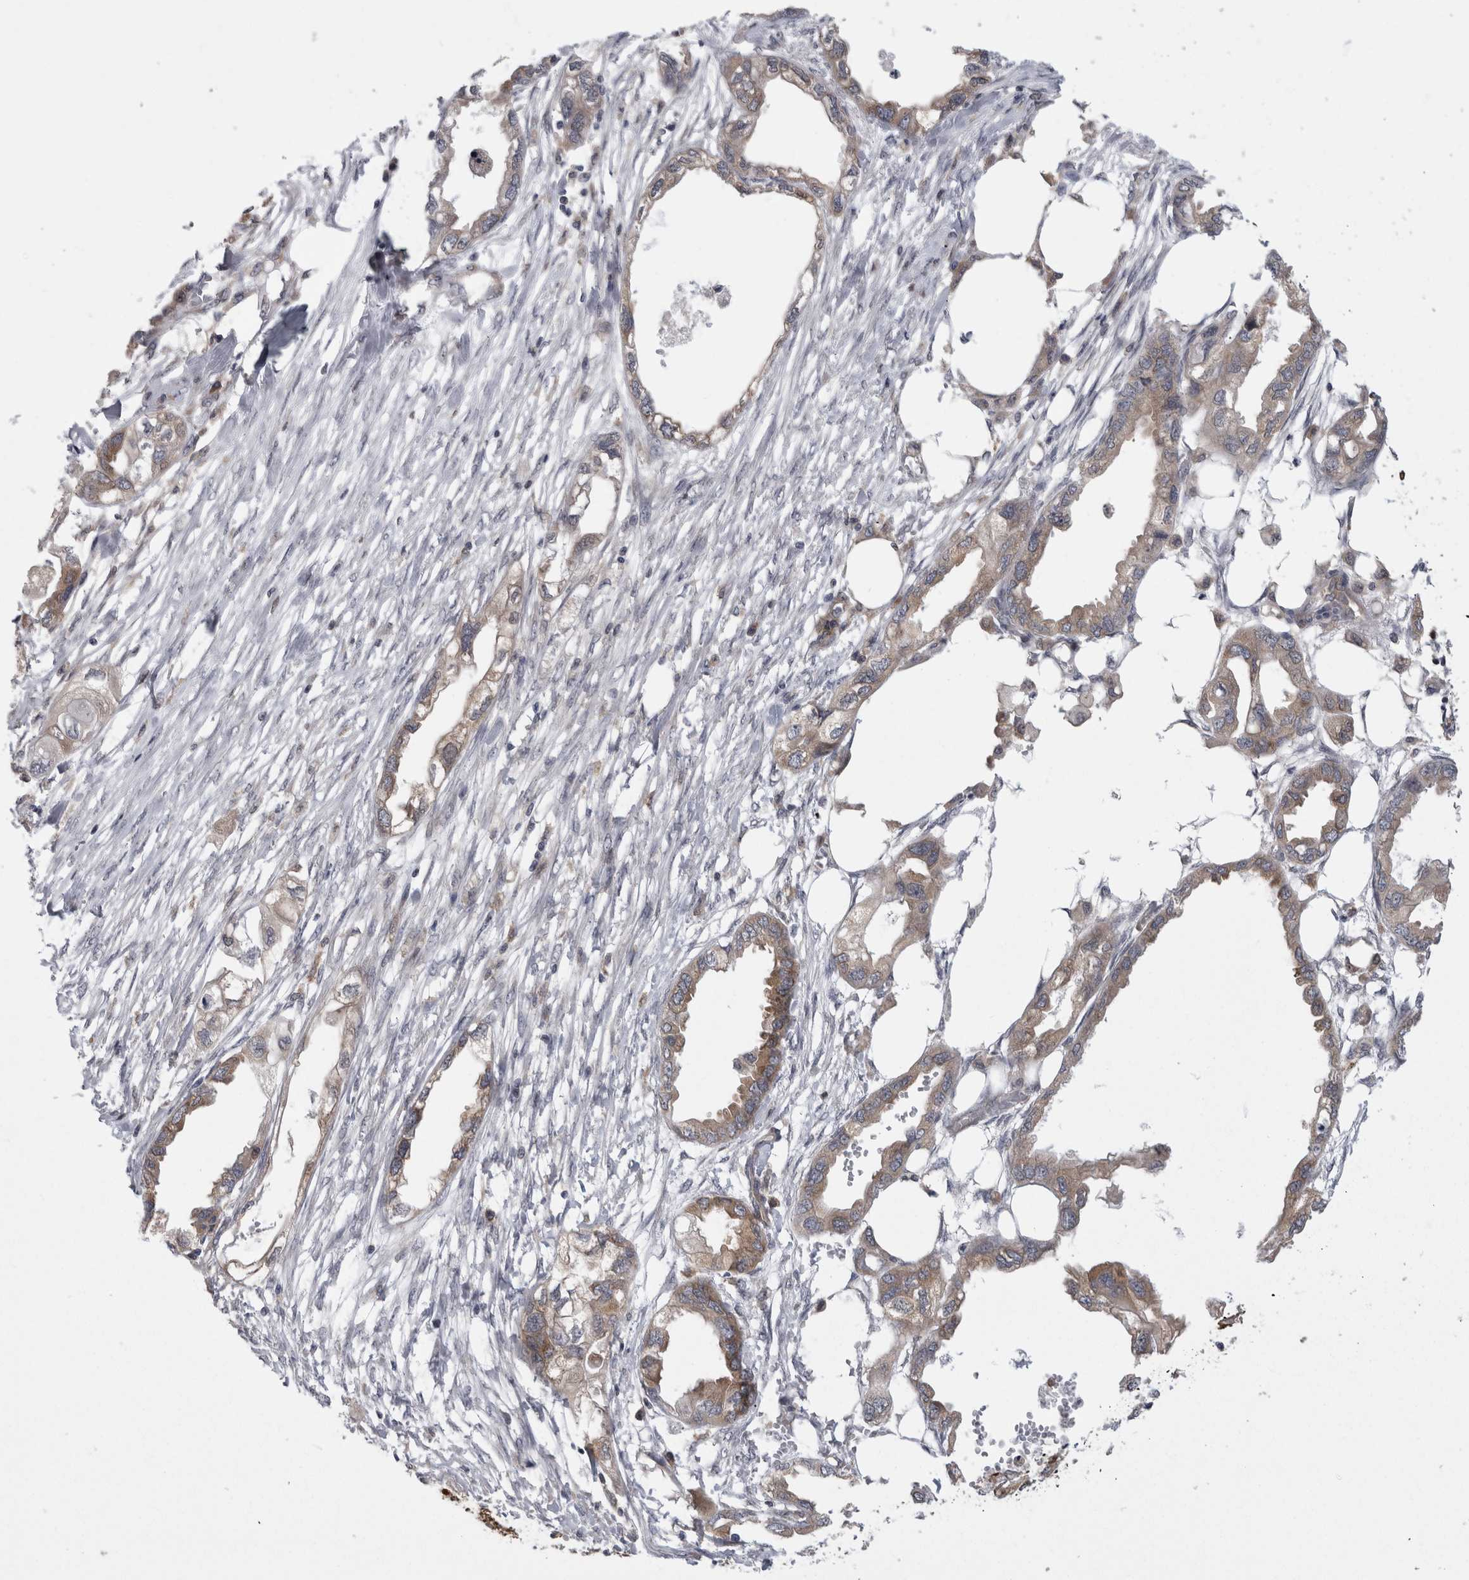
{"staining": {"intensity": "moderate", "quantity": ">75%", "location": "cytoplasmic/membranous"}, "tissue": "endometrial cancer", "cell_type": "Tumor cells", "image_type": "cancer", "snomed": [{"axis": "morphology", "description": "Adenocarcinoma, NOS"}, {"axis": "morphology", "description": "Adenocarcinoma, metastatic, NOS"}, {"axis": "topography", "description": "Adipose tissue"}, {"axis": "topography", "description": "Endometrium"}], "caption": "Moderate cytoplasmic/membranous expression is seen in approximately >75% of tumor cells in endometrial metastatic adenocarcinoma.", "gene": "CACYBP", "patient": {"sex": "female", "age": 67}}